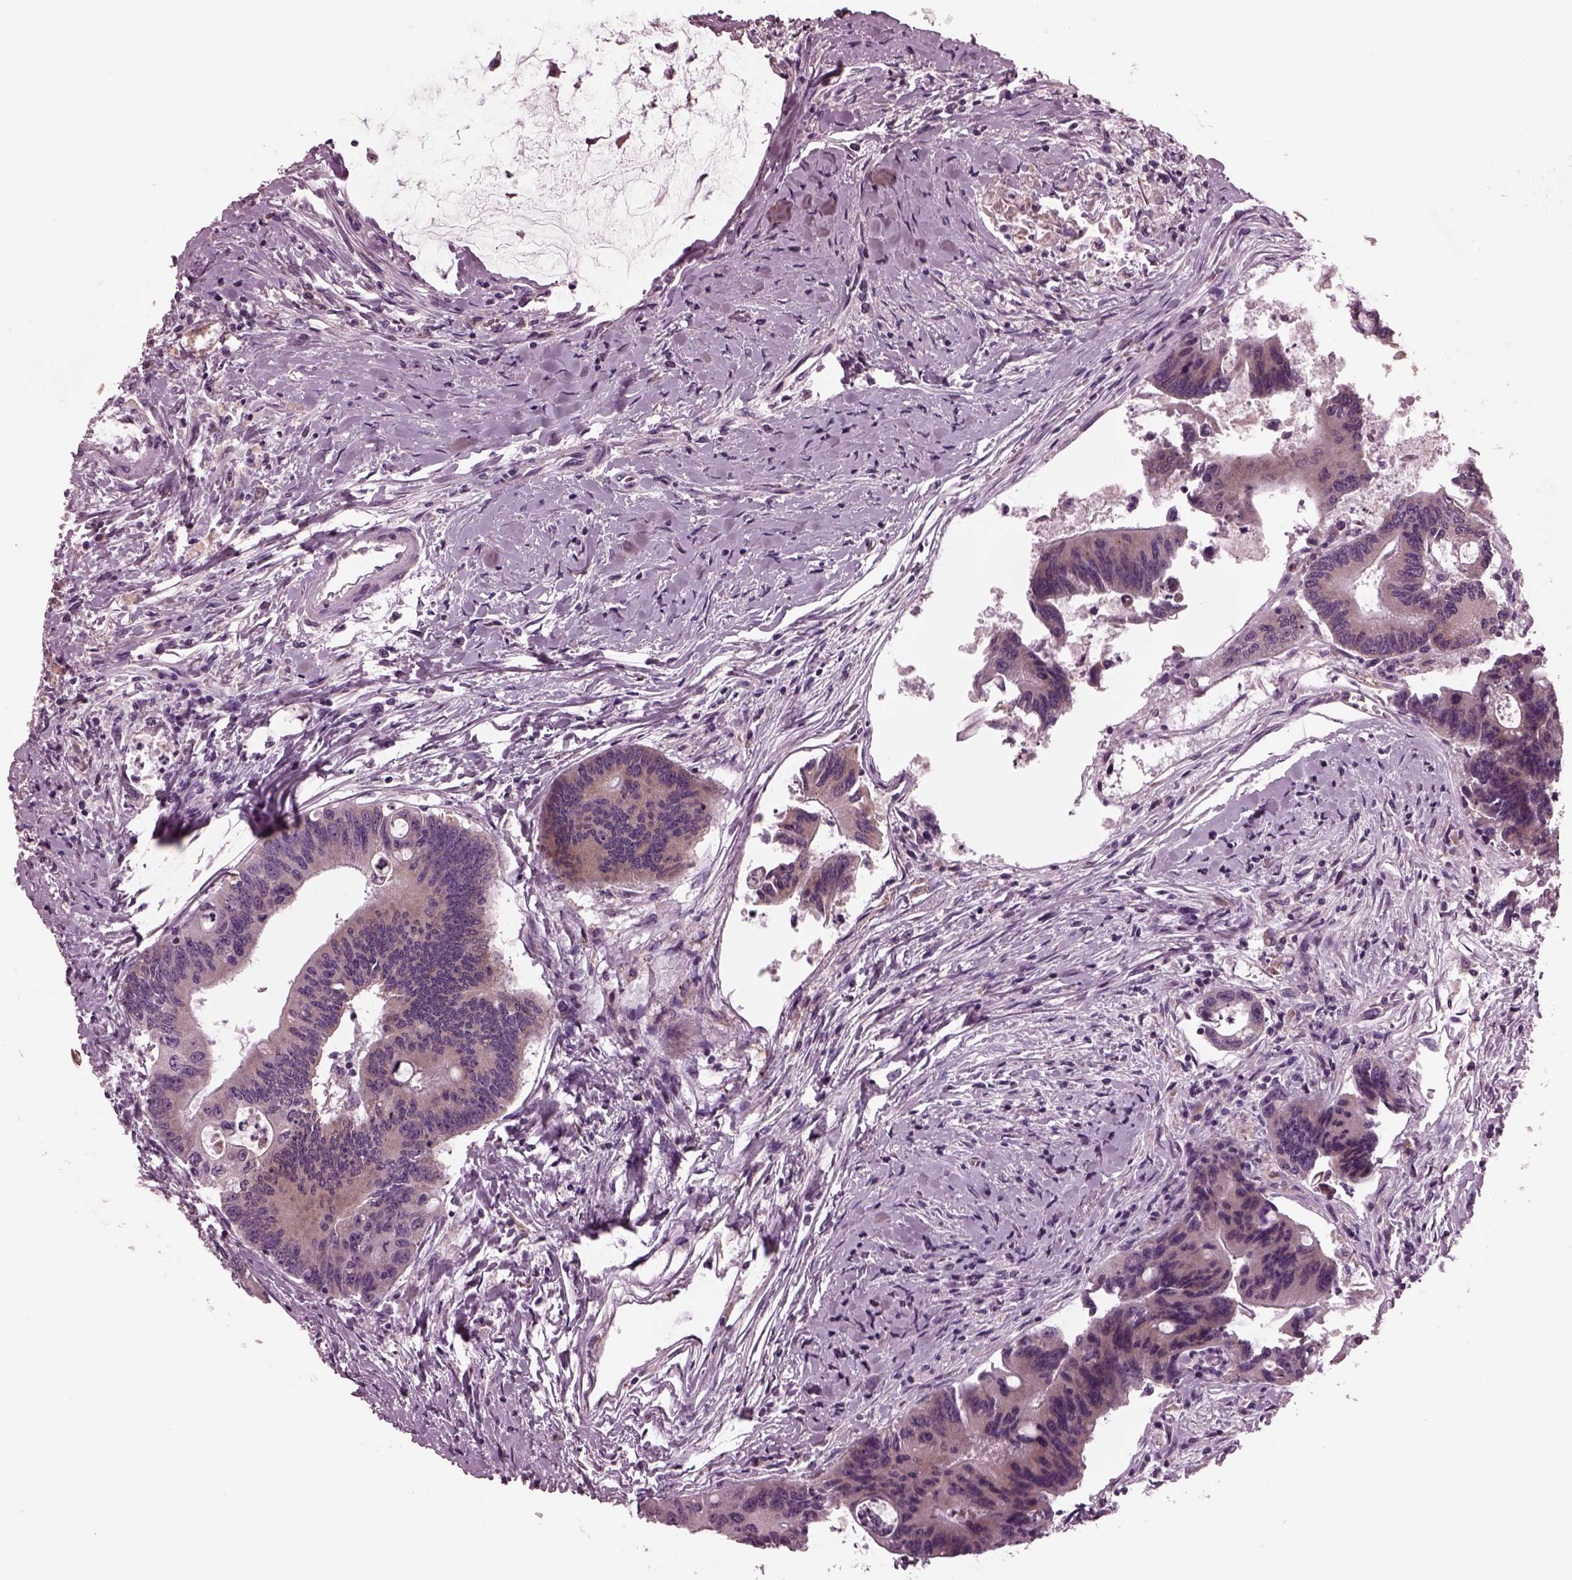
{"staining": {"intensity": "weak", "quantity": "25%-75%", "location": "cytoplasmic/membranous"}, "tissue": "colorectal cancer", "cell_type": "Tumor cells", "image_type": "cancer", "snomed": [{"axis": "morphology", "description": "Adenocarcinoma, NOS"}, {"axis": "topography", "description": "Rectum"}], "caption": "High-magnification brightfield microscopy of adenocarcinoma (colorectal) stained with DAB (brown) and counterstained with hematoxylin (blue). tumor cells exhibit weak cytoplasmic/membranous staining is identified in about25%-75% of cells.", "gene": "AP4M1", "patient": {"sex": "male", "age": 59}}